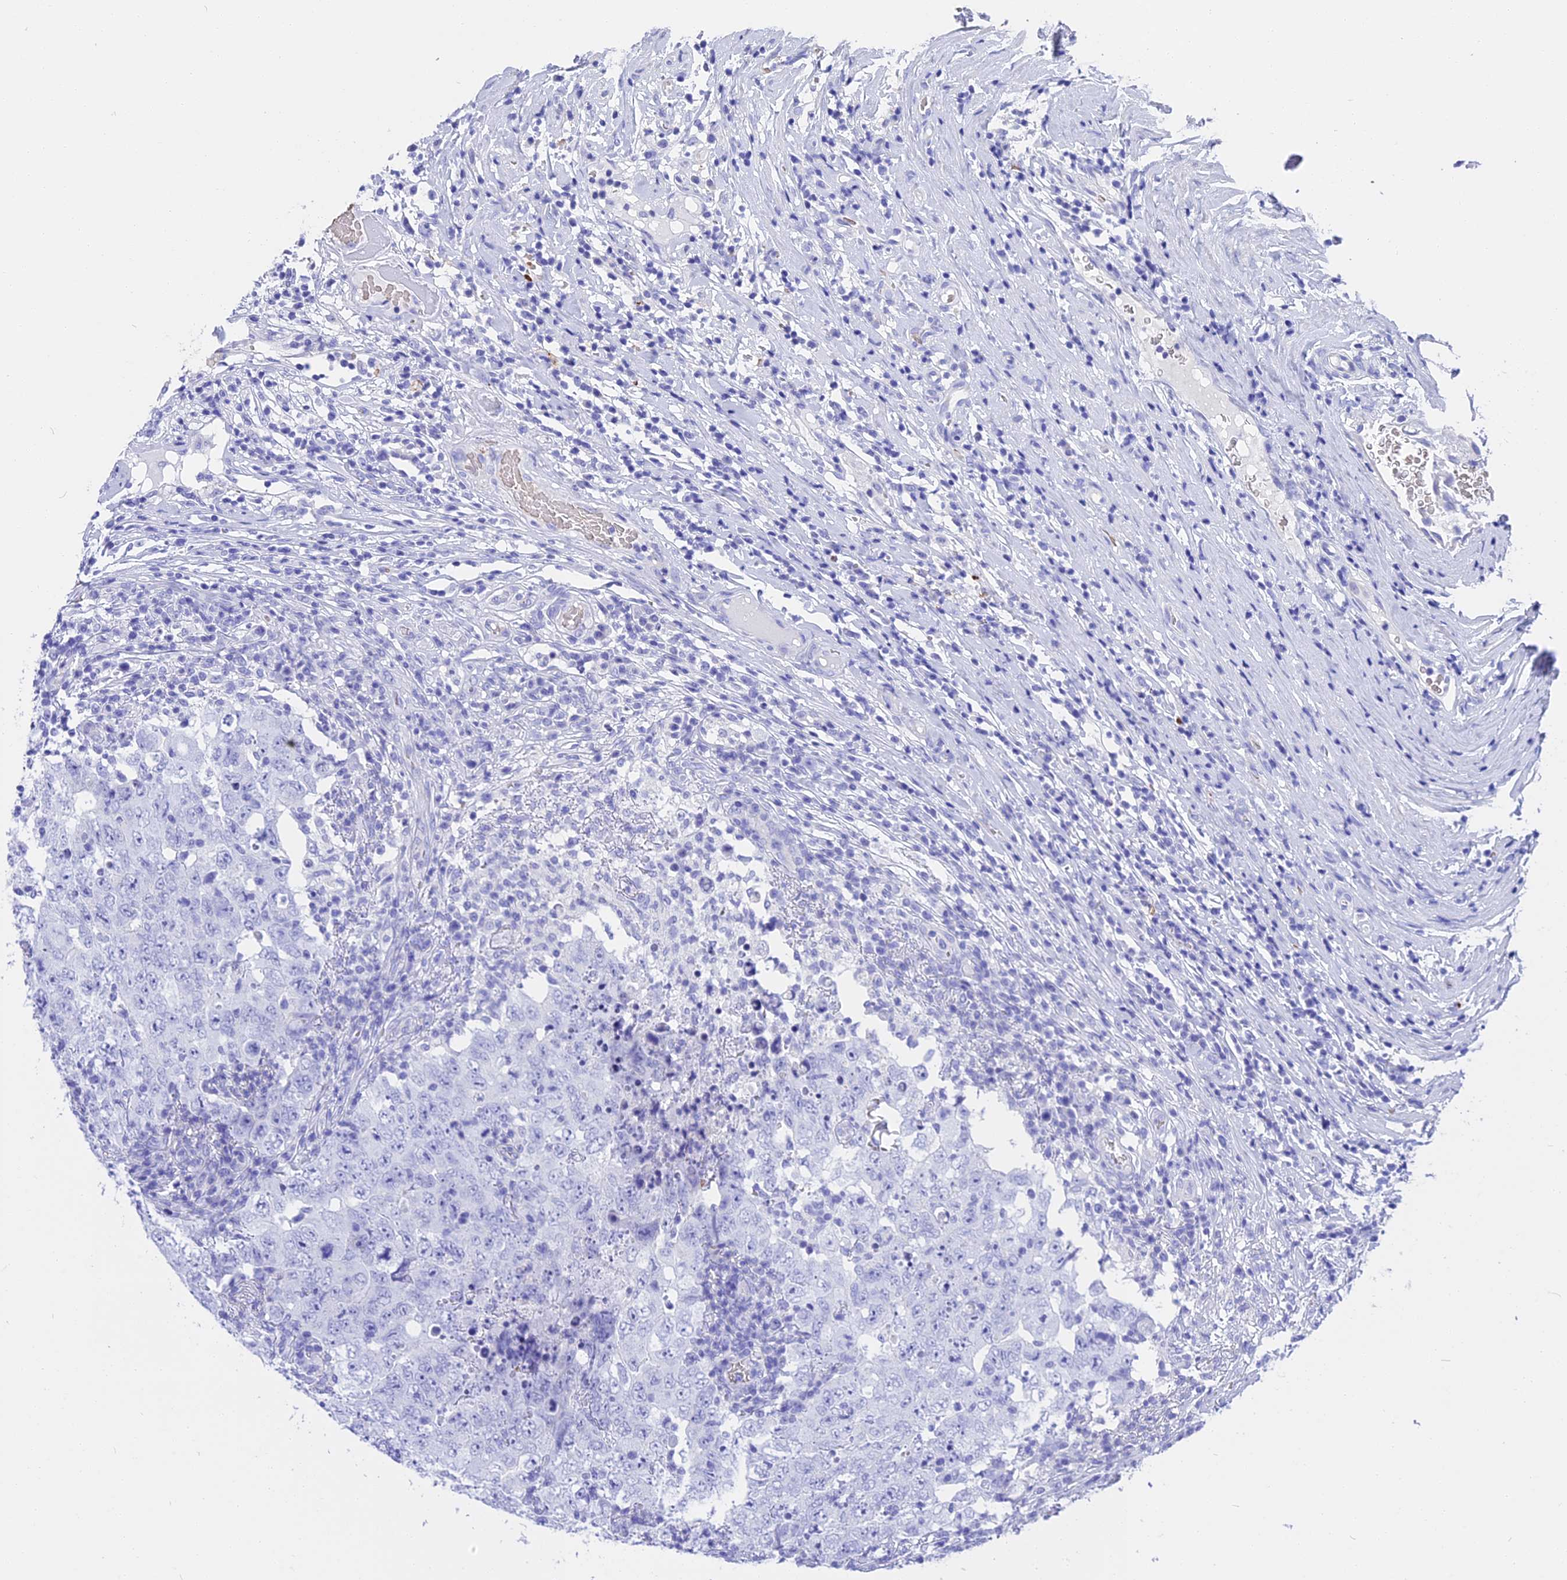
{"staining": {"intensity": "negative", "quantity": "none", "location": "none"}, "tissue": "testis cancer", "cell_type": "Tumor cells", "image_type": "cancer", "snomed": [{"axis": "morphology", "description": "Carcinoma, Embryonal, NOS"}, {"axis": "topography", "description": "Testis"}], "caption": "A high-resolution histopathology image shows IHC staining of testis embryonal carcinoma, which reveals no significant positivity in tumor cells.", "gene": "TNNC2", "patient": {"sex": "male", "age": 26}}